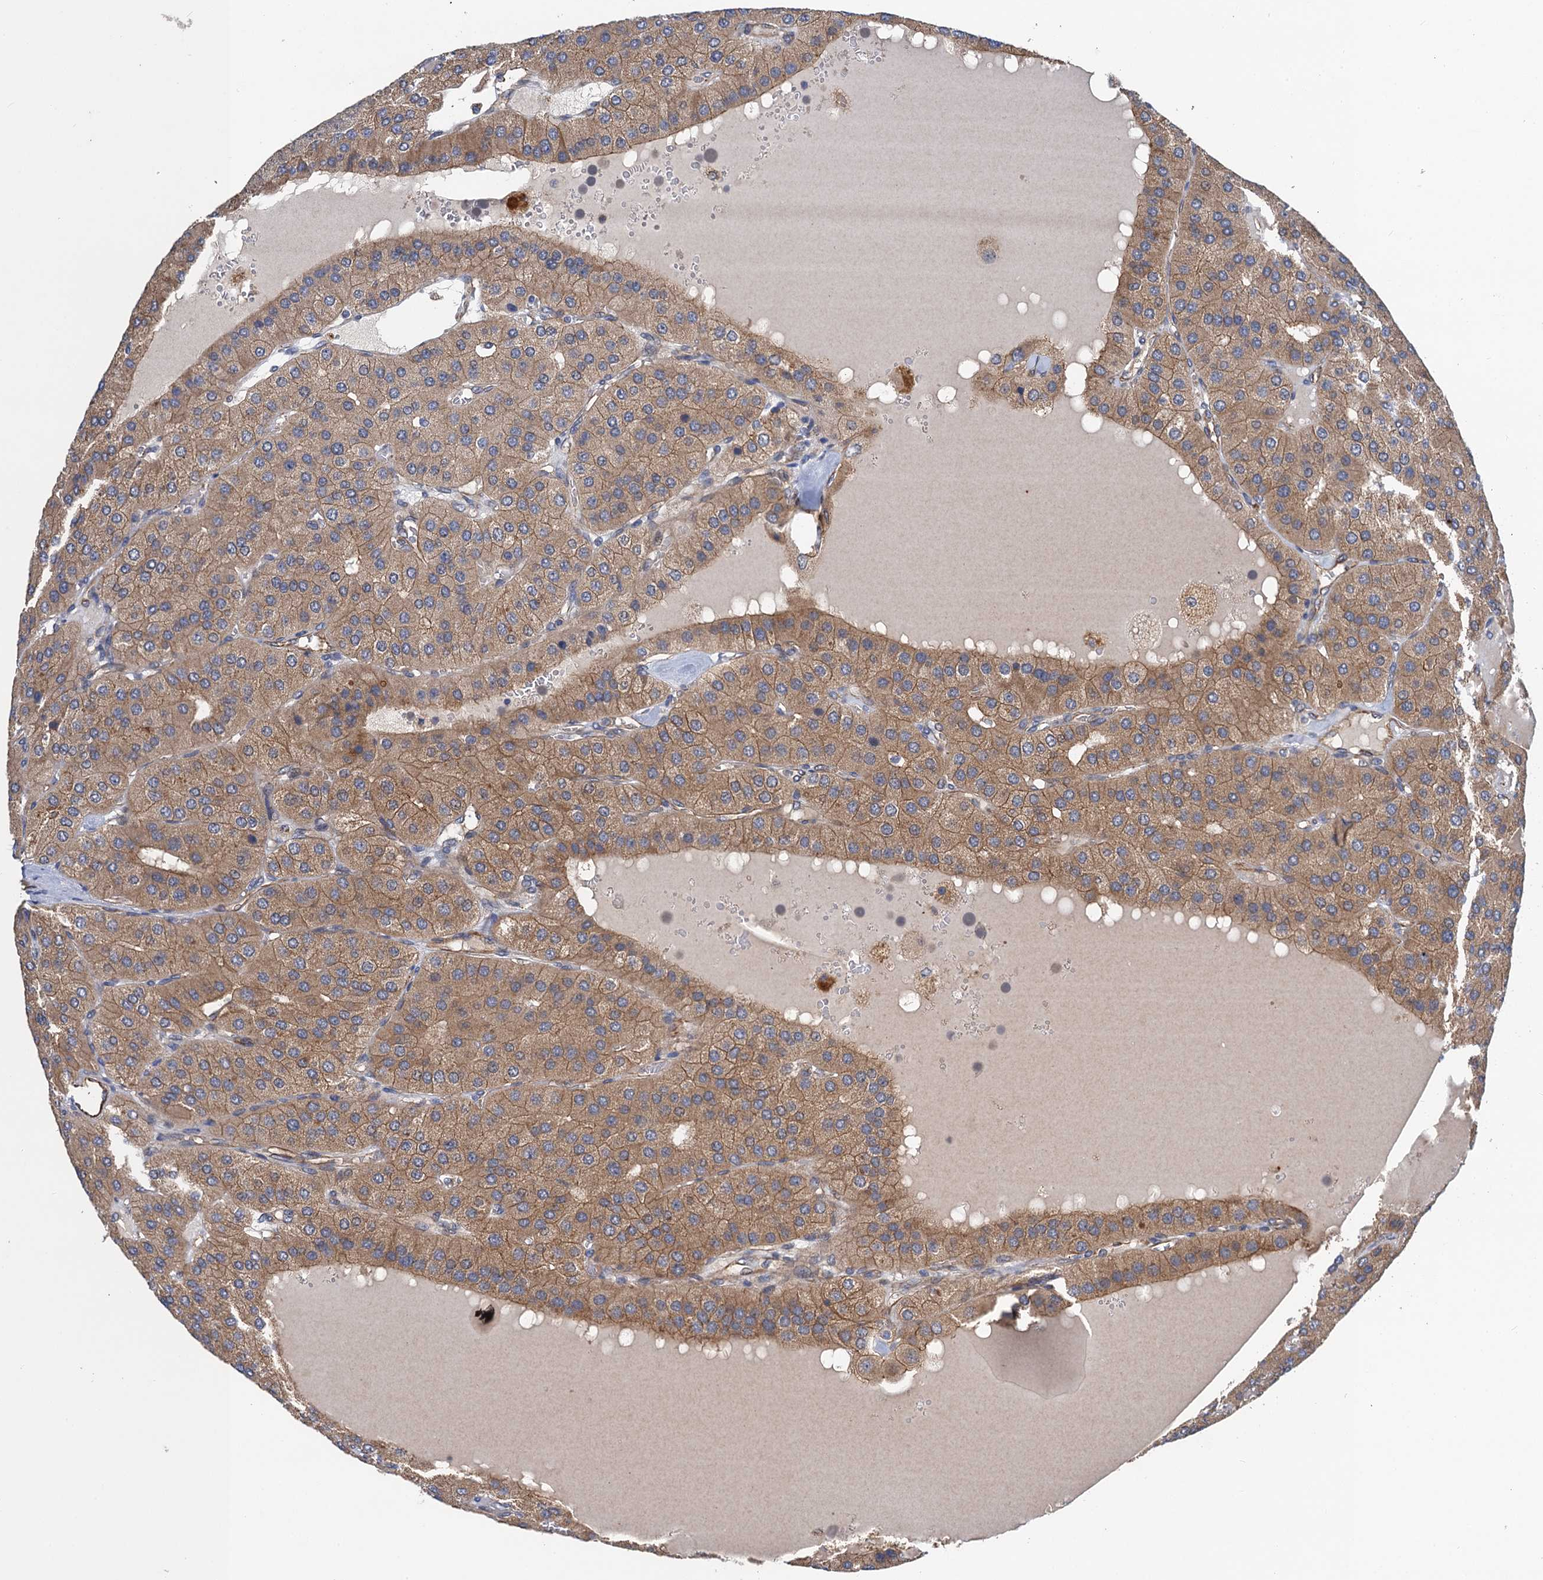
{"staining": {"intensity": "moderate", "quantity": ">75%", "location": "cytoplasmic/membranous"}, "tissue": "parathyroid gland", "cell_type": "Glandular cells", "image_type": "normal", "snomed": [{"axis": "morphology", "description": "Normal tissue, NOS"}, {"axis": "morphology", "description": "Adenoma, NOS"}, {"axis": "topography", "description": "Parathyroid gland"}], "caption": "Parathyroid gland stained with a brown dye reveals moderate cytoplasmic/membranous positive staining in about >75% of glandular cells.", "gene": "PJA2", "patient": {"sex": "female", "age": 86}}